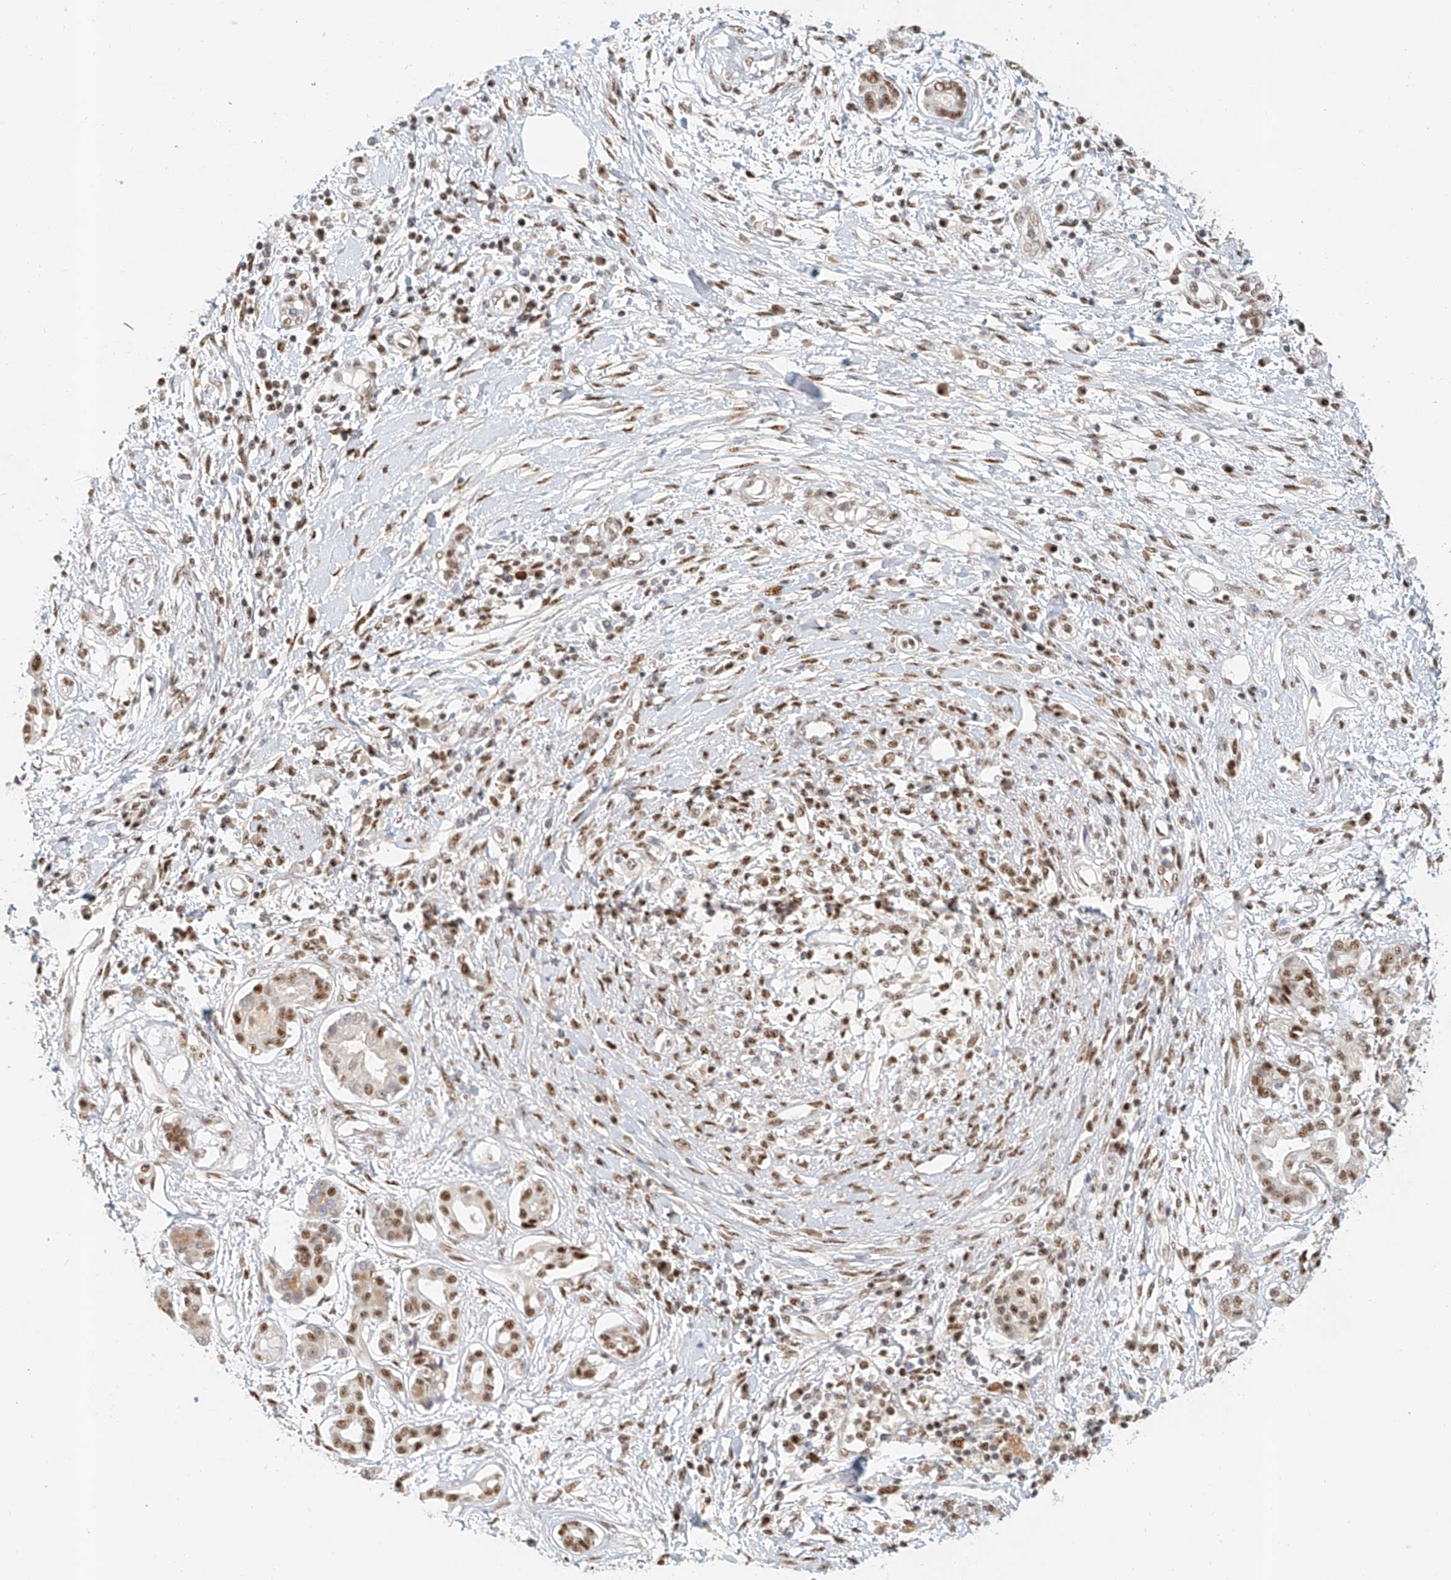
{"staining": {"intensity": "moderate", "quantity": ">75%", "location": "nuclear"}, "tissue": "pancreatic cancer", "cell_type": "Tumor cells", "image_type": "cancer", "snomed": [{"axis": "morphology", "description": "Adenocarcinoma, NOS"}, {"axis": "topography", "description": "Pancreas"}], "caption": "Immunohistochemical staining of human pancreatic cancer reveals medium levels of moderate nuclear expression in approximately >75% of tumor cells.", "gene": "CXorf58", "patient": {"sex": "female", "age": 56}}